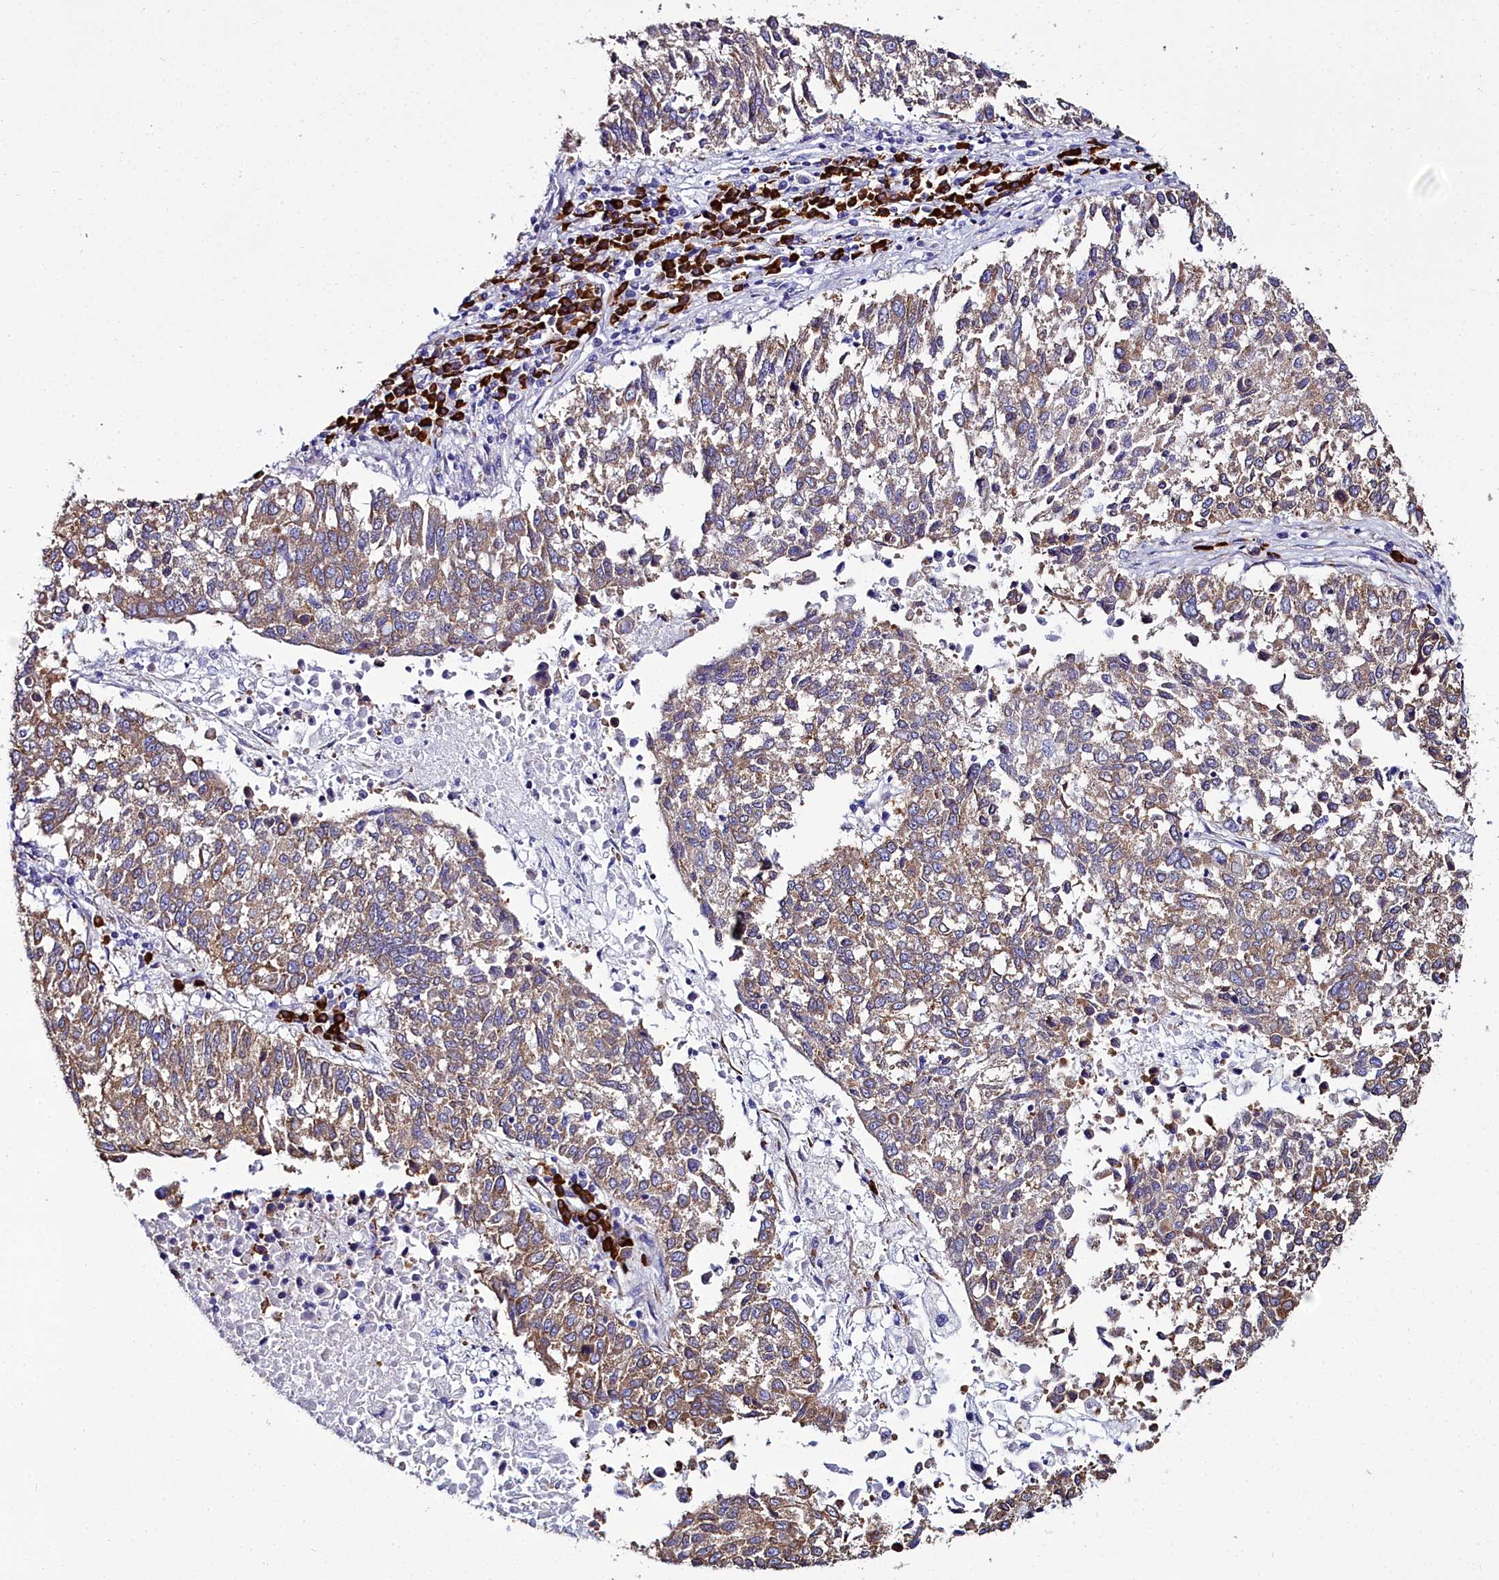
{"staining": {"intensity": "moderate", "quantity": ">75%", "location": "cytoplasmic/membranous"}, "tissue": "lung cancer", "cell_type": "Tumor cells", "image_type": "cancer", "snomed": [{"axis": "morphology", "description": "Squamous cell carcinoma, NOS"}, {"axis": "topography", "description": "Lung"}], "caption": "This is an image of immunohistochemistry (IHC) staining of lung cancer, which shows moderate expression in the cytoplasmic/membranous of tumor cells.", "gene": "TXNDC5", "patient": {"sex": "male", "age": 73}}